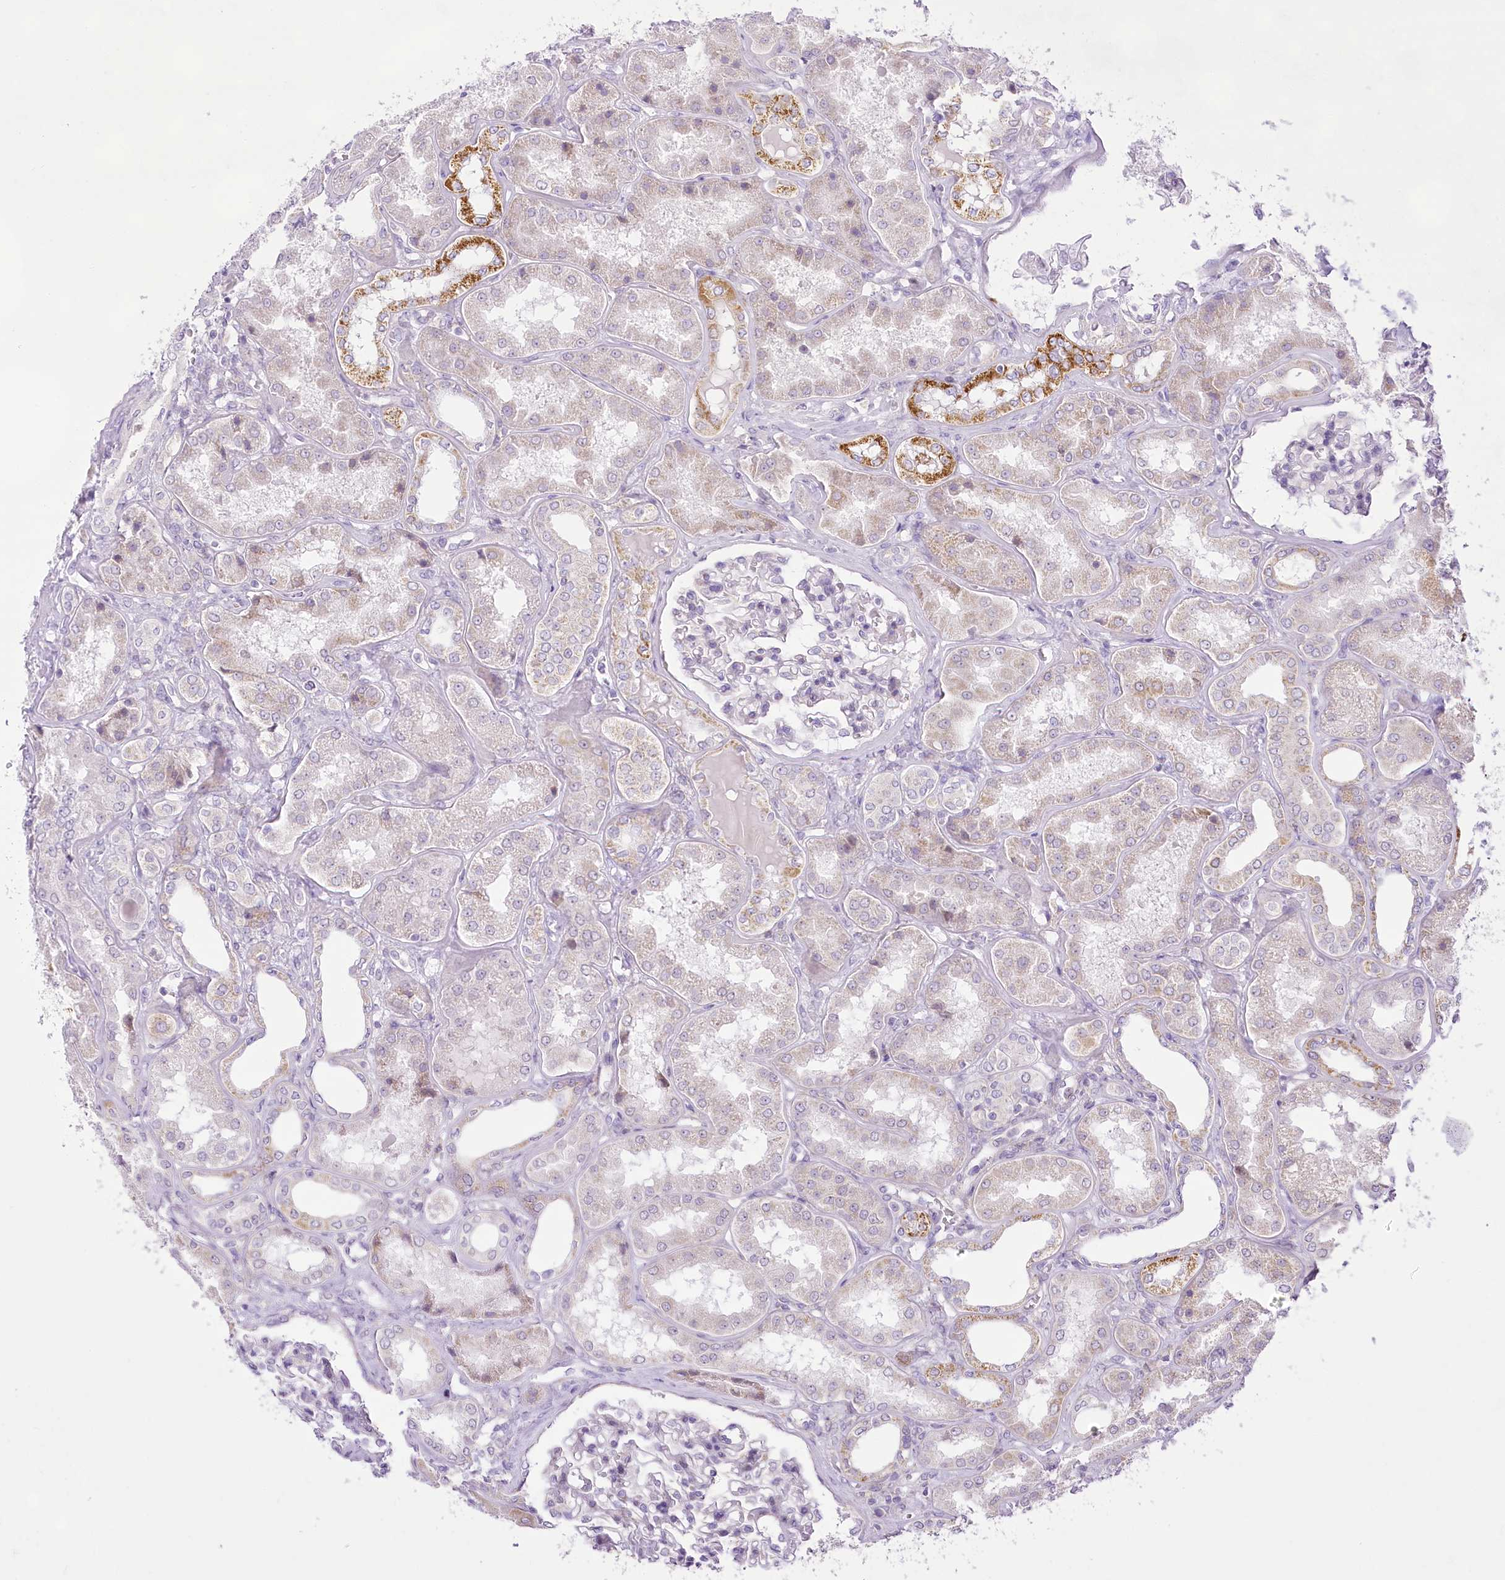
{"staining": {"intensity": "negative", "quantity": "none", "location": "none"}, "tissue": "kidney", "cell_type": "Cells in glomeruli", "image_type": "normal", "snomed": [{"axis": "morphology", "description": "Normal tissue, NOS"}, {"axis": "topography", "description": "Kidney"}], "caption": "This is an immunohistochemistry photomicrograph of normal kidney. There is no positivity in cells in glomeruli.", "gene": "CCDC30", "patient": {"sex": "female", "age": 56}}